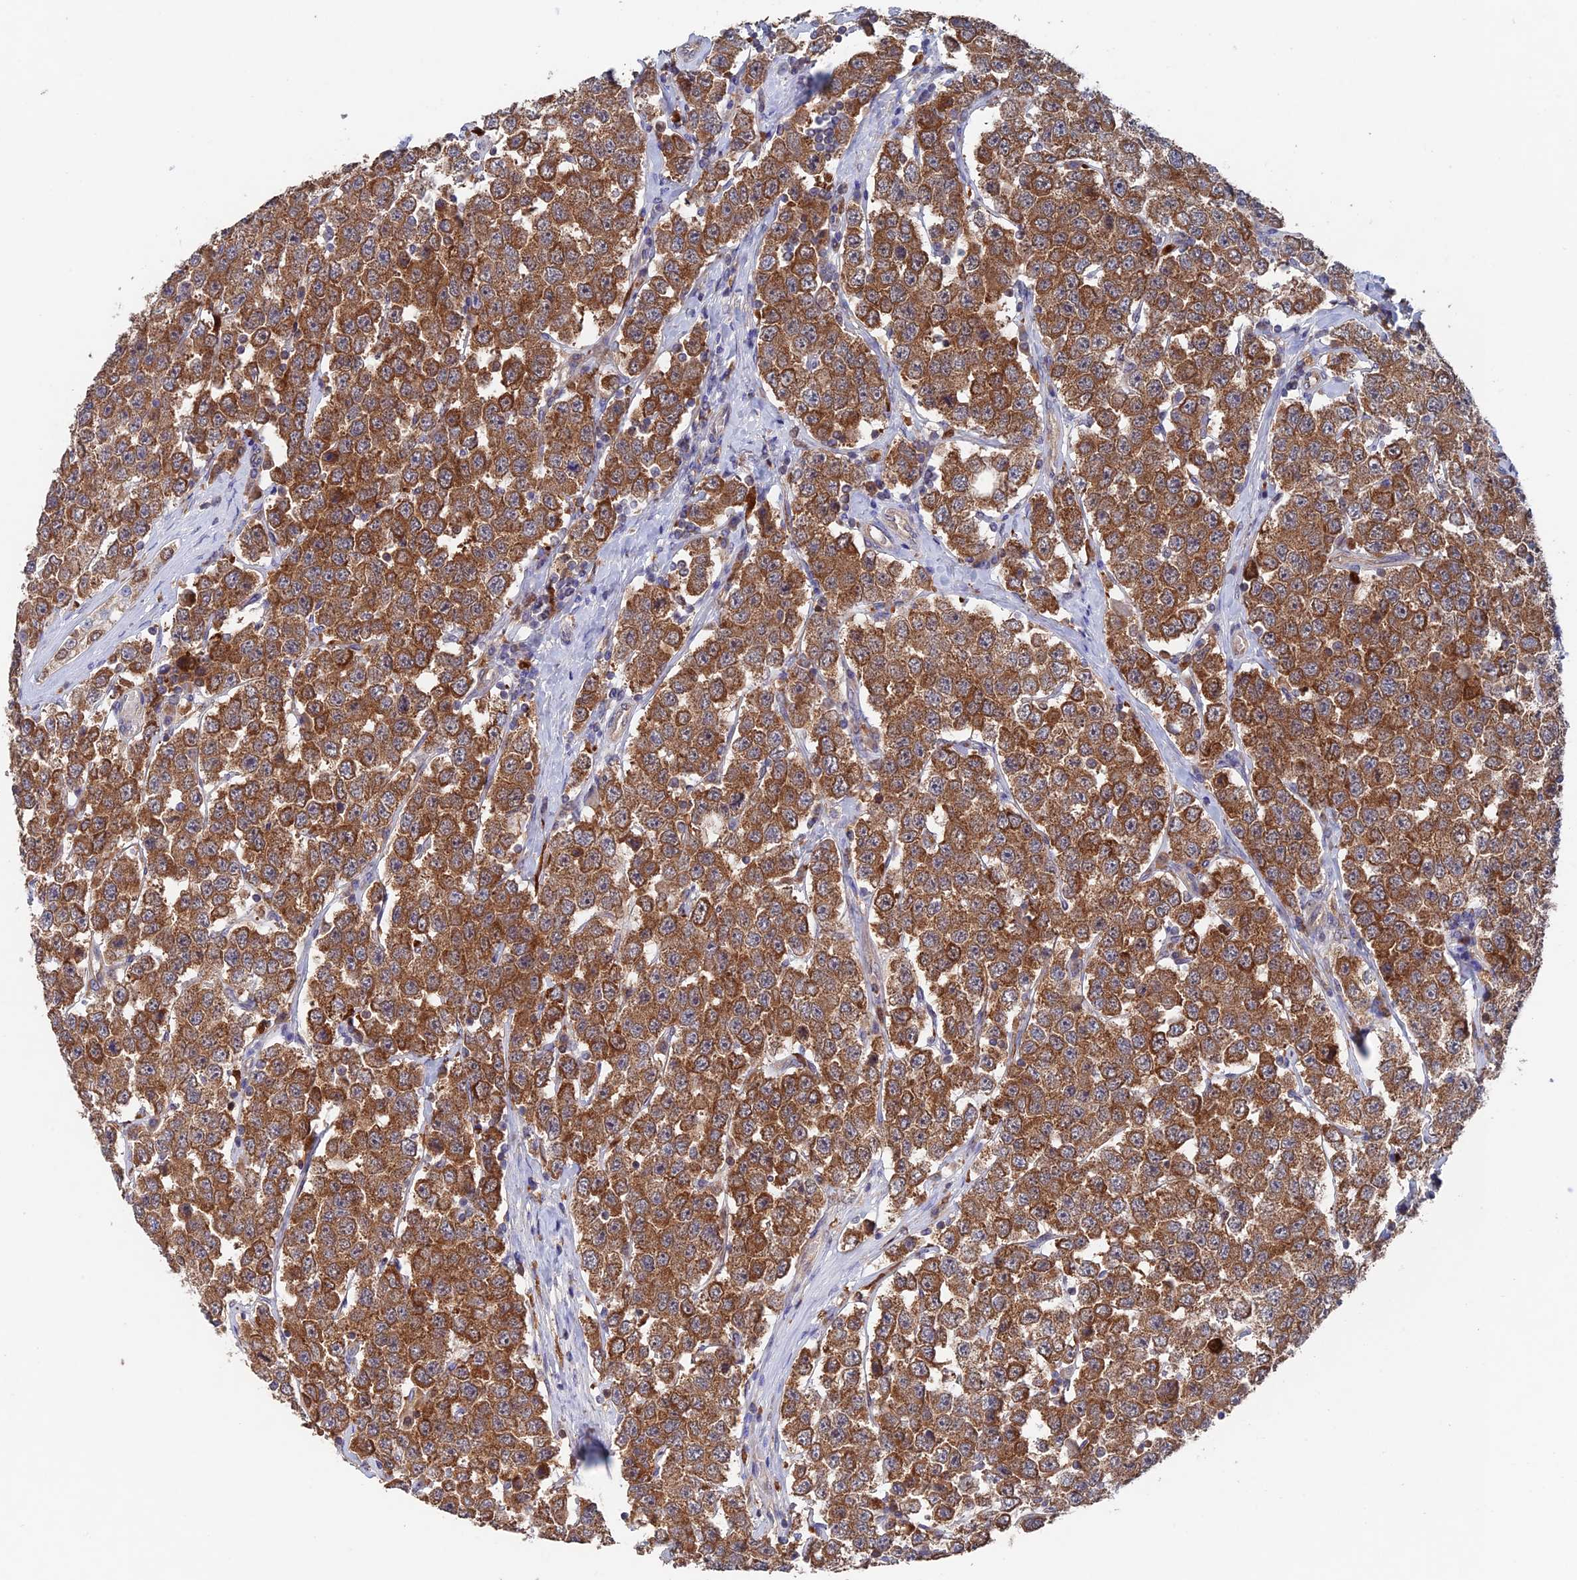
{"staining": {"intensity": "strong", "quantity": "25%-75%", "location": "cytoplasmic/membranous"}, "tissue": "testis cancer", "cell_type": "Tumor cells", "image_type": "cancer", "snomed": [{"axis": "morphology", "description": "Seminoma, NOS"}, {"axis": "topography", "description": "Testis"}], "caption": "Immunohistochemistry (IHC) image of testis cancer (seminoma) stained for a protein (brown), which exhibits high levels of strong cytoplasmic/membranous staining in approximately 25%-75% of tumor cells.", "gene": "DTYMK", "patient": {"sex": "male", "age": 28}}